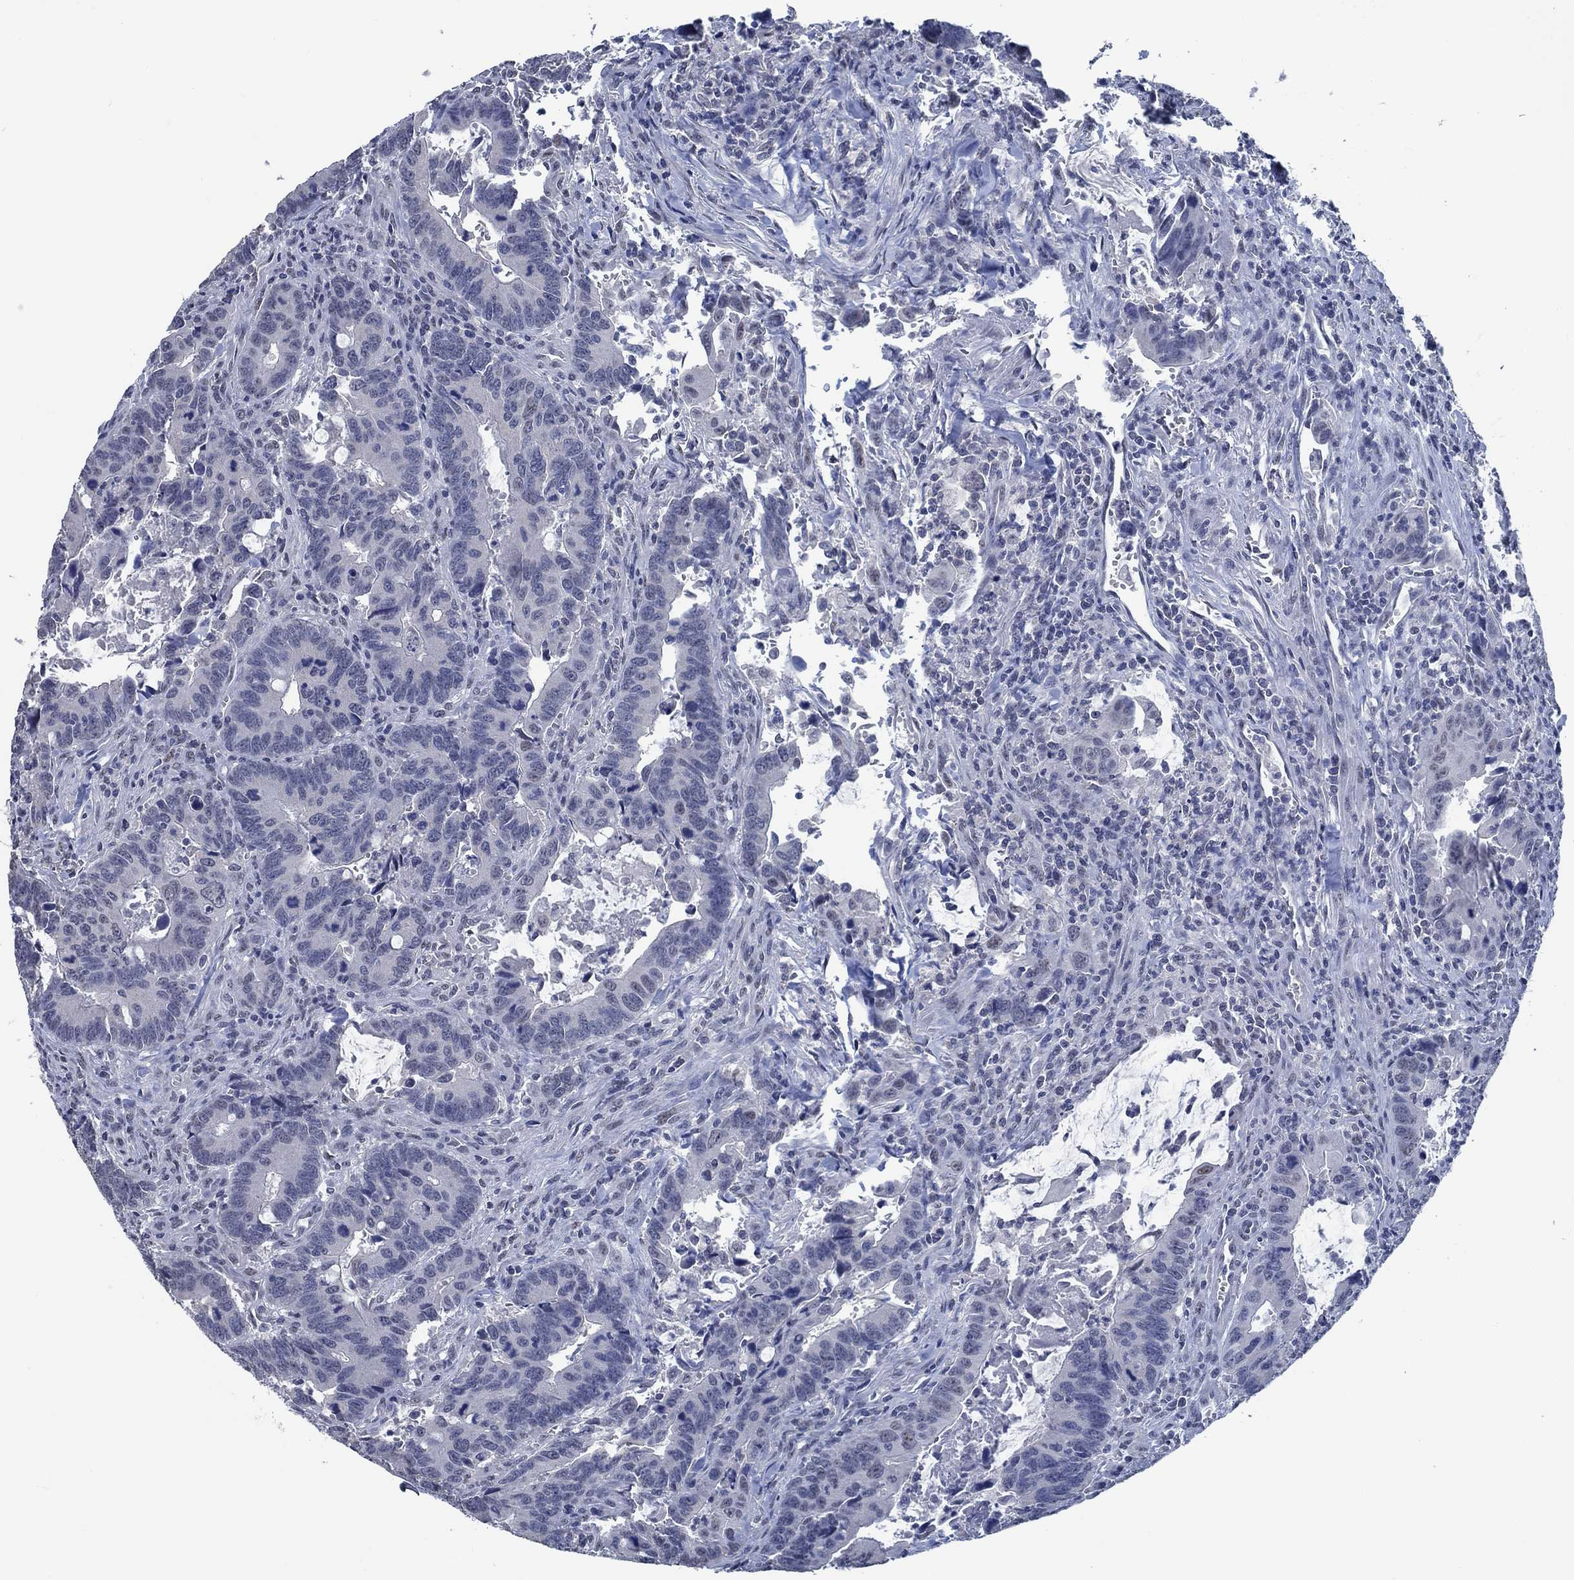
{"staining": {"intensity": "negative", "quantity": "none", "location": "none"}, "tissue": "colorectal cancer", "cell_type": "Tumor cells", "image_type": "cancer", "snomed": [{"axis": "morphology", "description": "Adenocarcinoma, NOS"}, {"axis": "topography", "description": "Rectum"}], "caption": "The IHC micrograph has no significant expression in tumor cells of adenocarcinoma (colorectal) tissue. The staining was performed using DAB (3,3'-diaminobenzidine) to visualize the protein expression in brown, while the nuclei were stained in blue with hematoxylin (Magnification: 20x).", "gene": "OBSCN", "patient": {"sex": "male", "age": 67}}